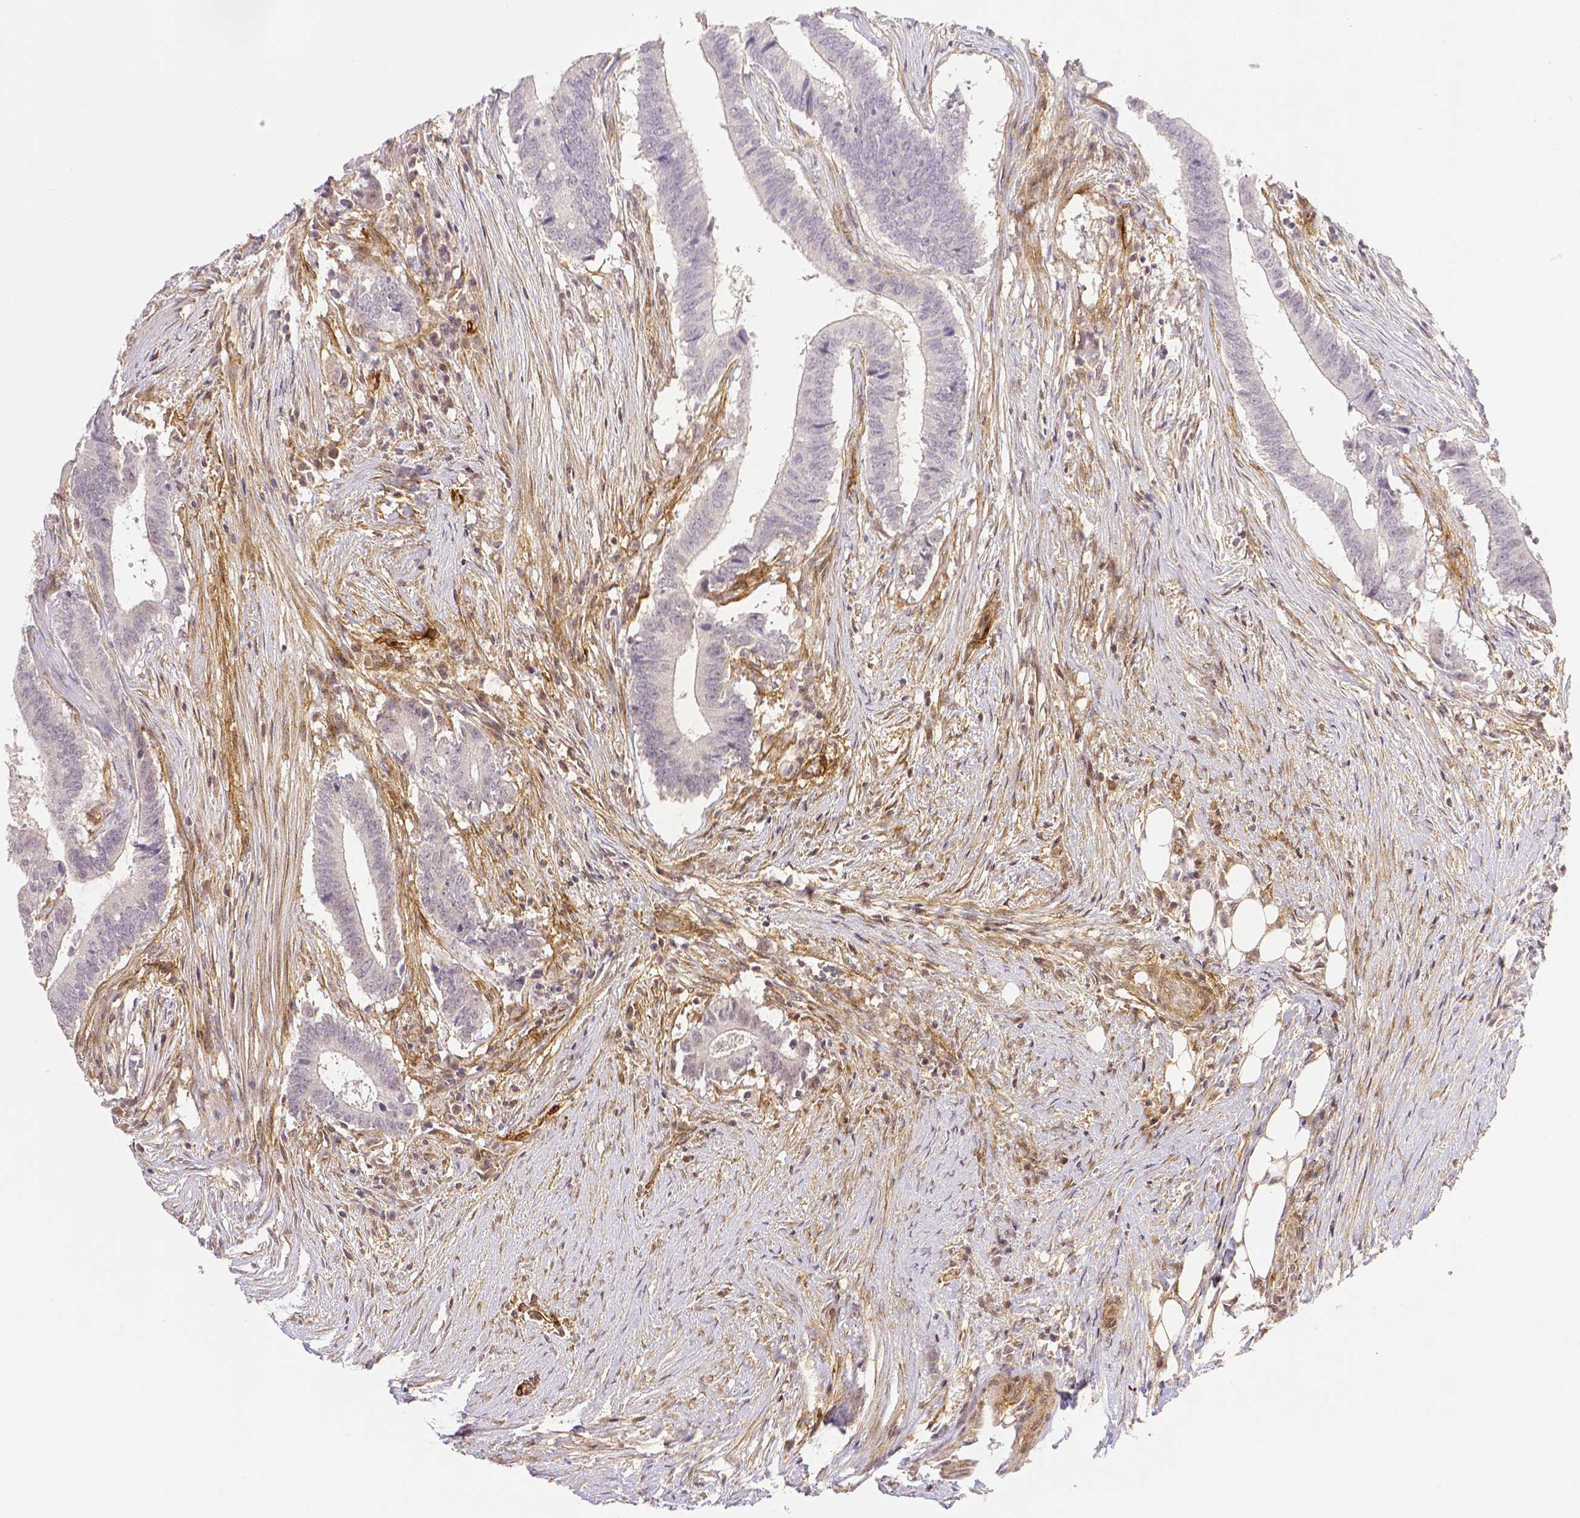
{"staining": {"intensity": "negative", "quantity": "none", "location": "none"}, "tissue": "colorectal cancer", "cell_type": "Tumor cells", "image_type": "cancer", "snomed": [{"axis": "morphology", "description": "Adenocarcinoma, NOS"}, {"axis": "topography", "description": "Colon"}], "caption": "Tumor cells are negative for brown protein staining in colorectal adenocarcinoma.", "gene": "THY1", "patient": {"sex": "female", "age": 43}}